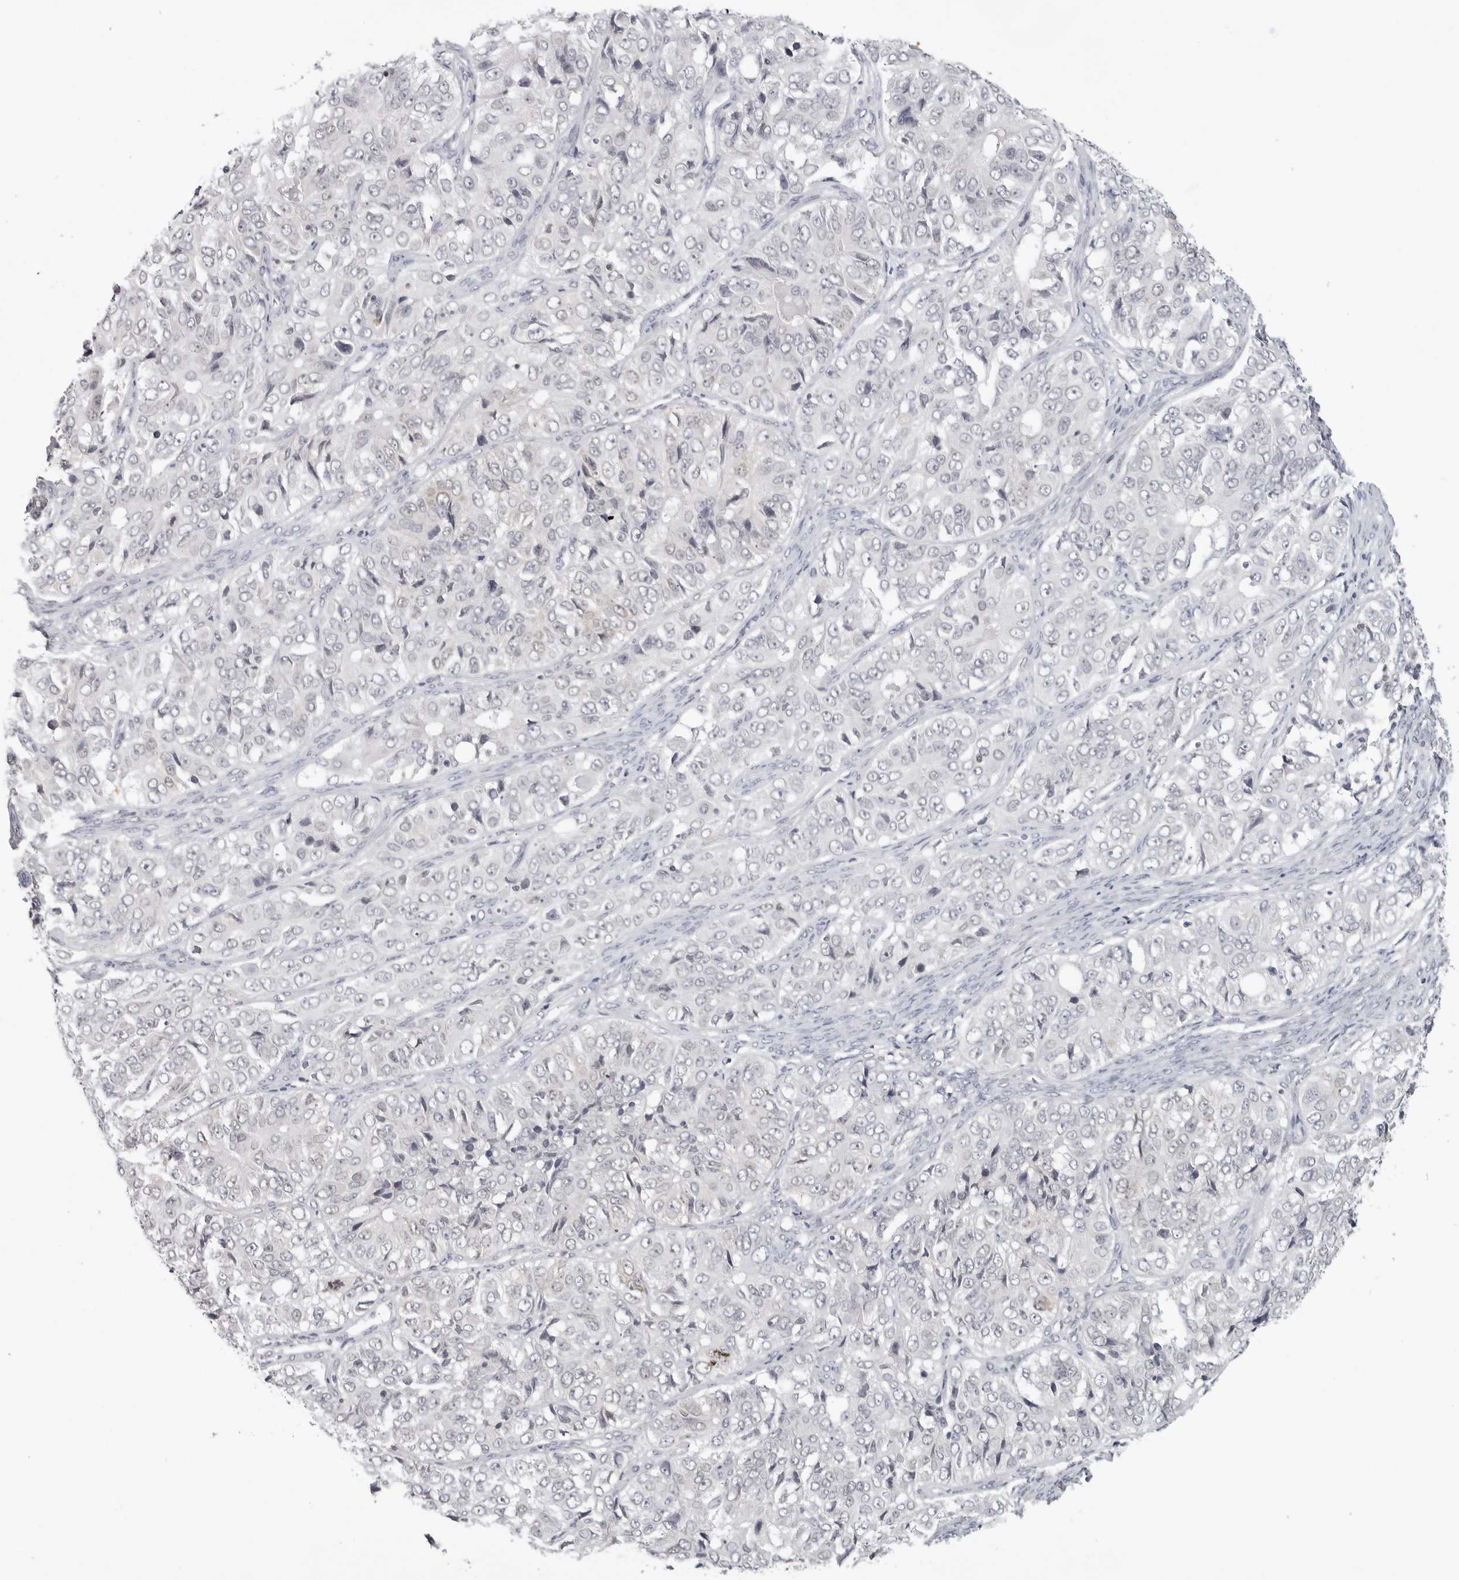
{"staining": {"intensity": "negative", "quantity": "none", "location": "none"}, "tissue": "ovarian cancer", "cell_type": "Tumor cells", "image_type": "cancer", "snomed": [{"axis": "morphology", "description": "Carcinoma, endometroid"}, {"axis": "topography", "description": "Ovary"}], "caption": "Immunohistochemical staining of endometroid carcinoma (ovarian) demonstrates no significant expression in tumor cells.", "gene": "RRM1", "patient": {"sex": "female", "age": 51}}